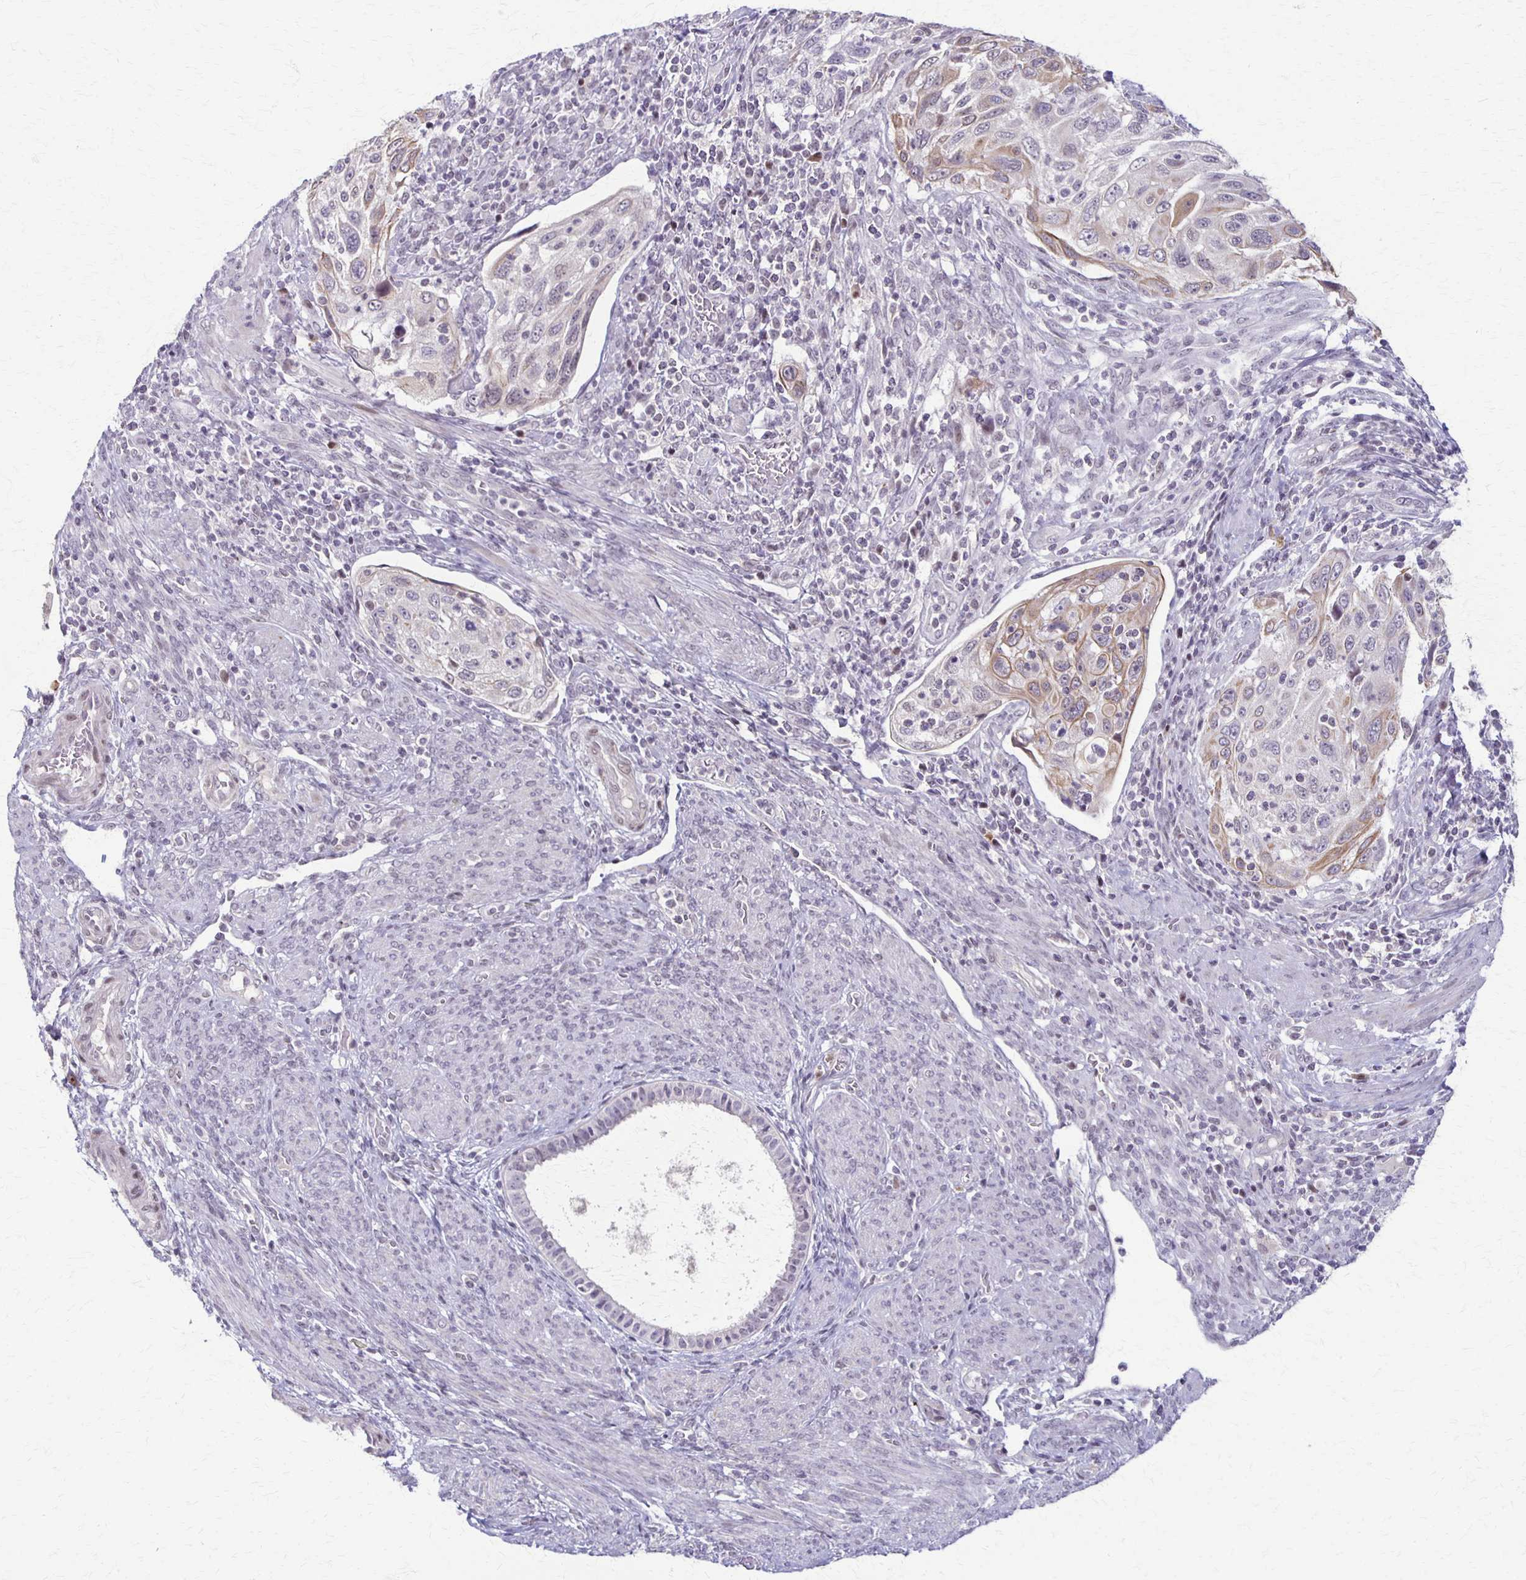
{"staining": {"intensity": "weak", "quantity": "<25%", "location": "cytoplasmic/membranous"}, "tissue": "cervical cancer", "cell_type": "Tumor cells", "image_type": "cancer", "snomed": [{"axis": "morphology", "description": "Squamous cell carcinoma, NOS"}, {"axis": "topography", "description": "Cervix"}], "caption": "Image shows no significant protein expression in tumor cells of cervical squamous cell carcinoma.", "gene": "SLC35E2B", "patient": {"sex": "female", "age": 70}}